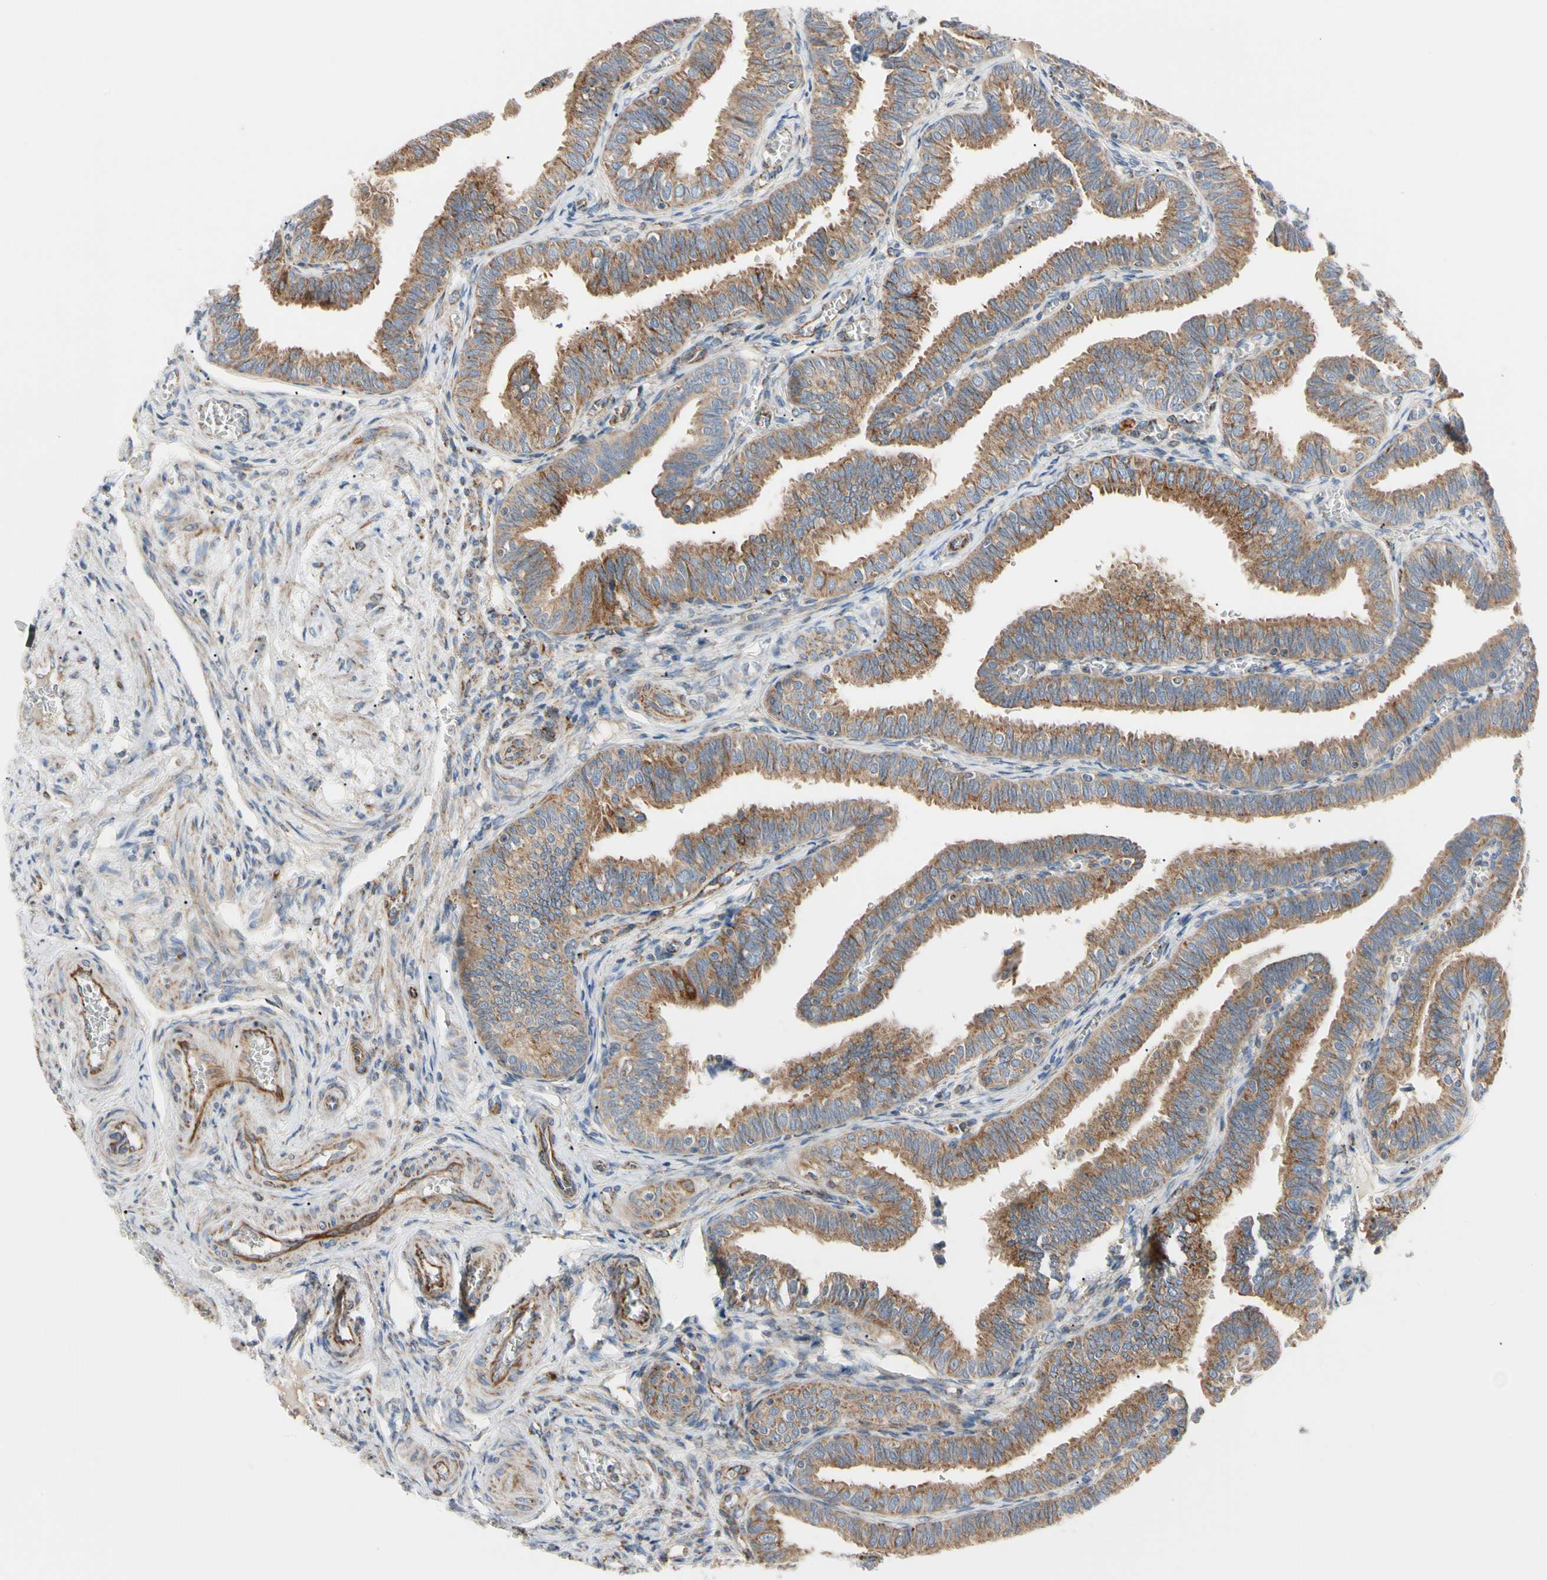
{"staining": {"intensity": "moderate", "quantity": ">75%", "location": "cytoplasmic/membranous"}, "tissue": "fallopian tube", "cell_type": "Glandular cells", "image_type": "normal", "snomed": [{"axis": "morphology", "description": "Normal tissue, NOS"}, {"axis": "topography", "description": "Fallopian tube"}], "caption": "Immunohistochemistry (DAB) staining of normal fallopian tube displays moderate cytoplasmic/membranous protein positivity in approximately >75% of glandular cells.", "gene": "TBC1D10A", "patient": {"sex": "female", "age": 46}}